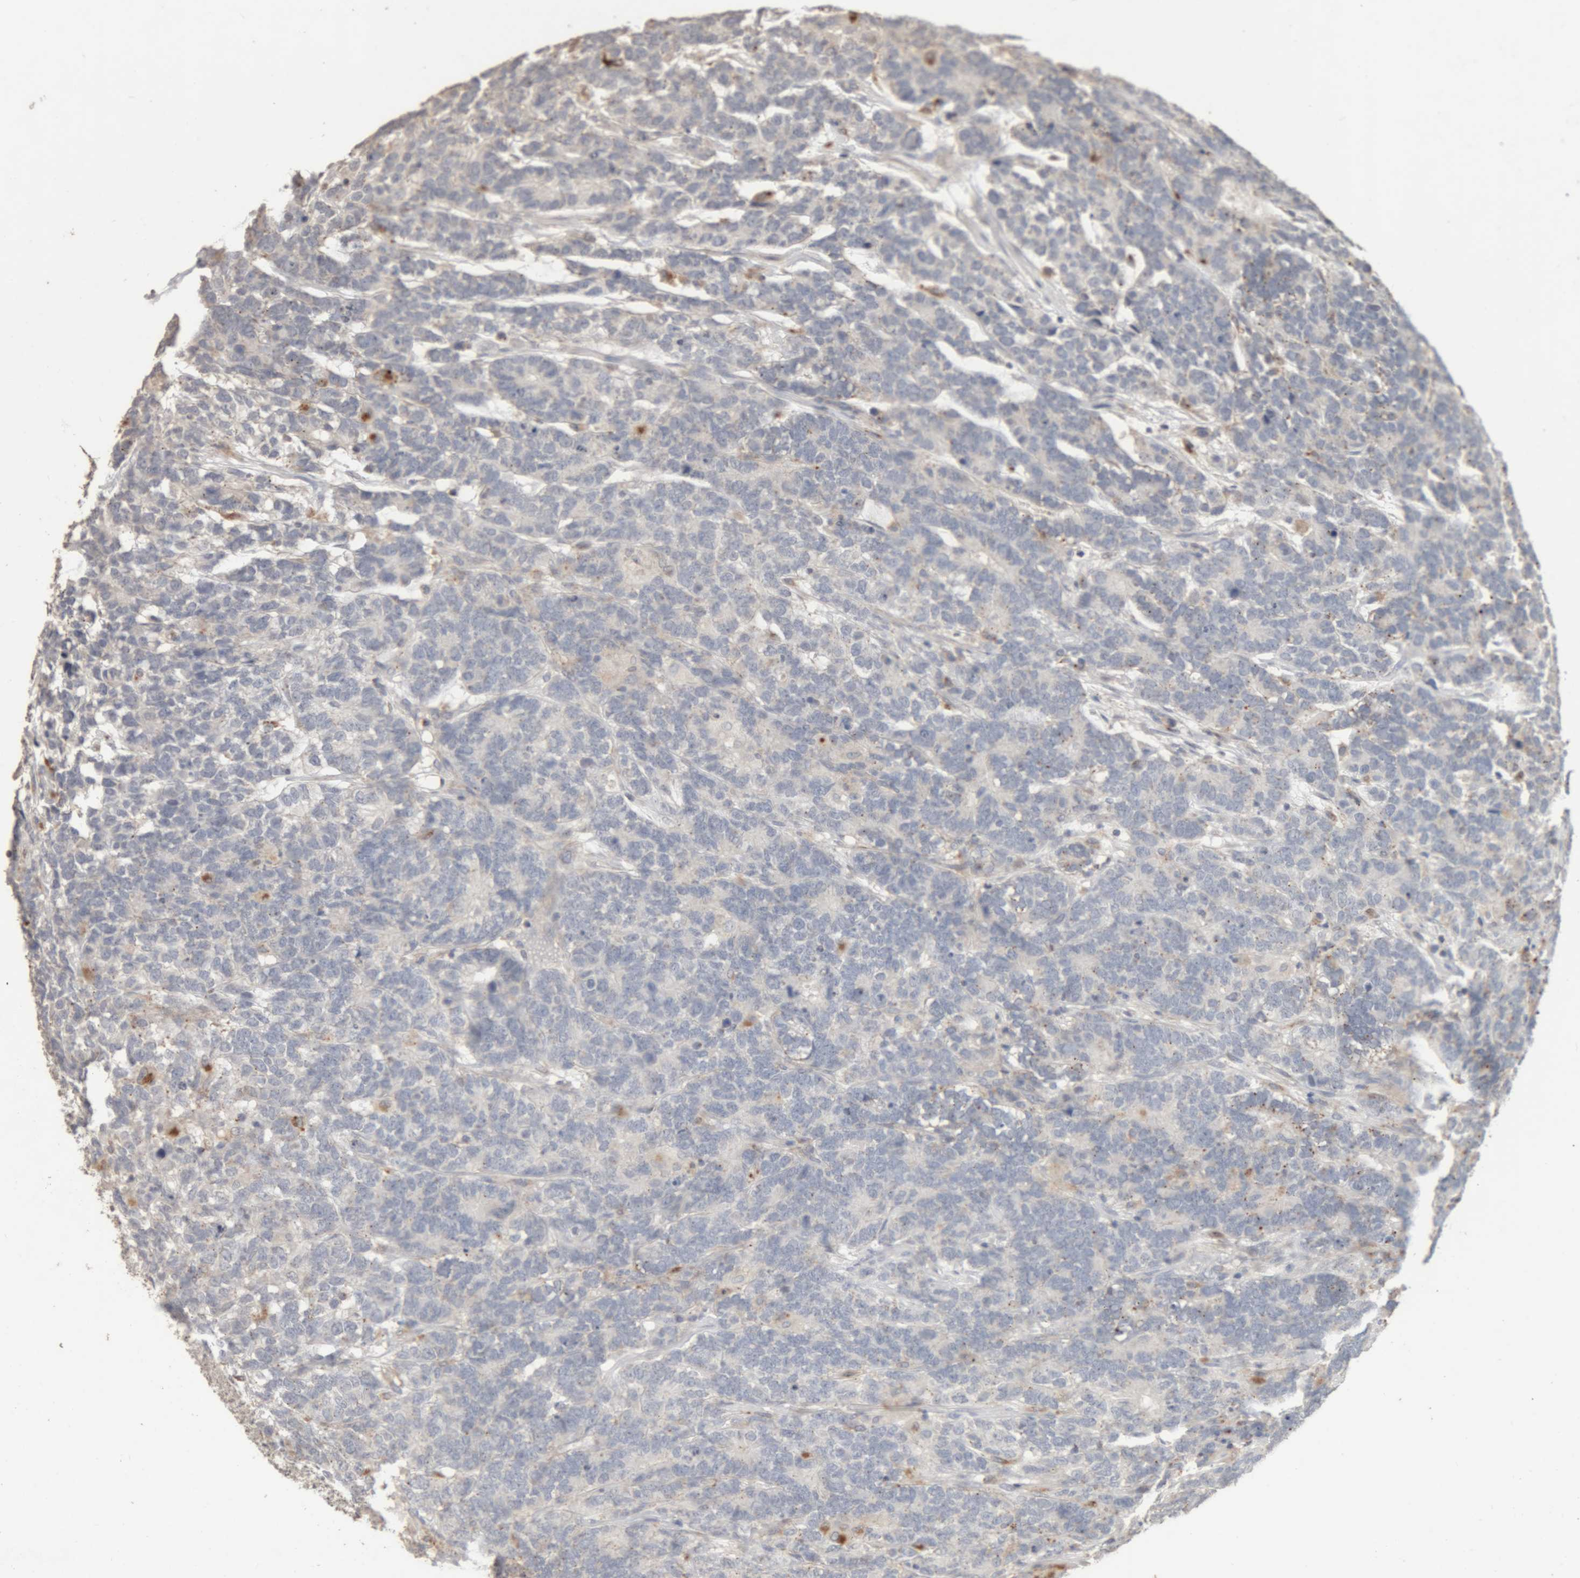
{"staining": {"intensity": "negative", "quantity": "none", "location": "none"}, "tissue": "testis cancer", "cell_type": "Tumor cells", "image_type": "cancer", "snomed": [{"axis": "morphology", "description": "Carcinoma, Embryonal, NOS"}, {"axis": "topography", "description": "Testis"}], "caption": "Tumor cells are negative for brown protein staining in testis cancer (embryonal carcinoma).", "gene": "ARSA", "patient": {"sex": "male", "age": 26}}